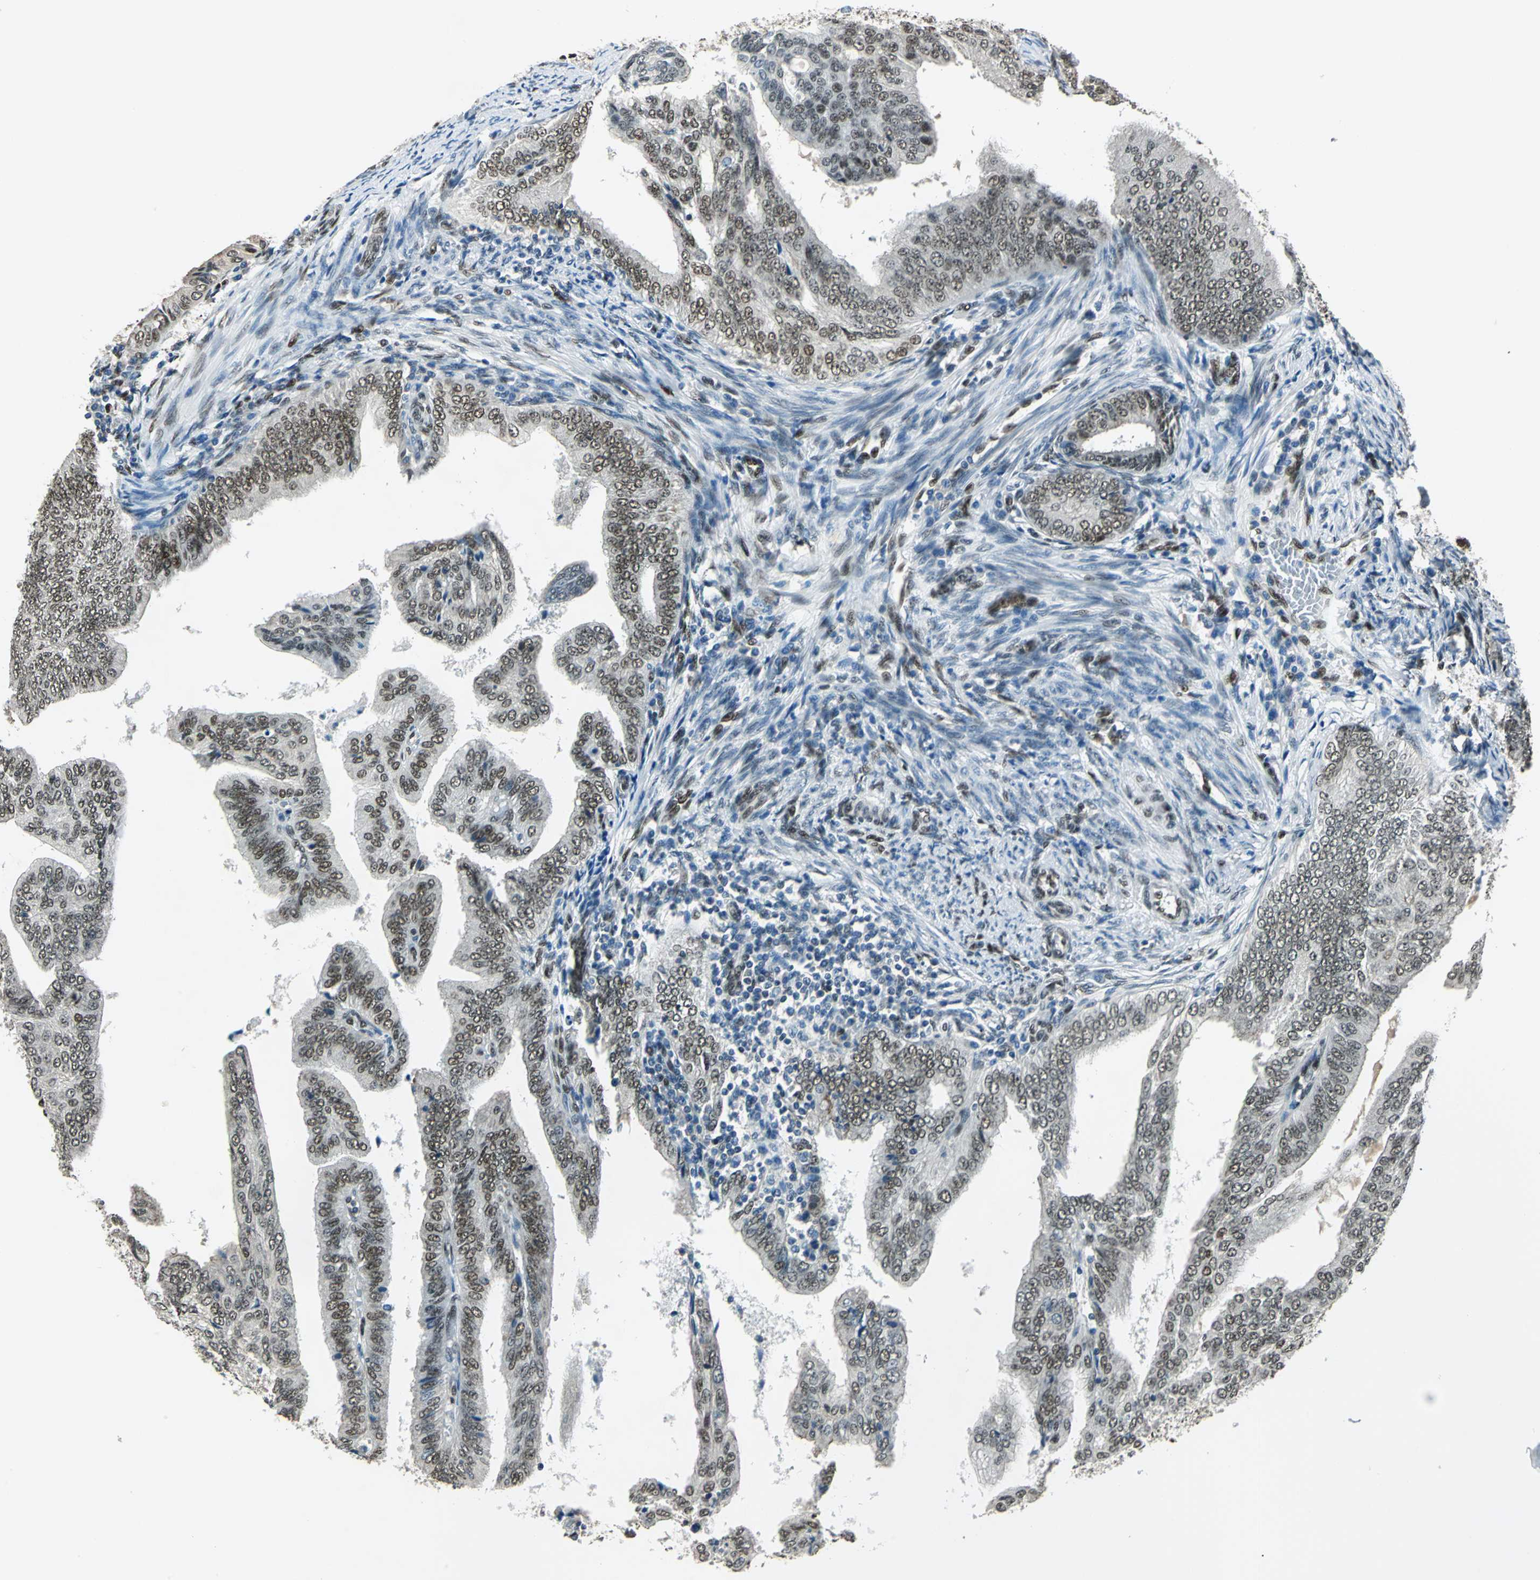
{"staining": {"intensity": "strong", "quantity": ">75%", "location": "nuclear"}, "tissue": "endometrial cancer", "cell_type": "Tumor cells", "image_type": "cancer", "snomed": [{"axis": "morphology", "description": "Adenocarcinoma, NOS"}, {"axis": "topography", "description": "Endometrium"}], "caption": "Tumor cells show high levels of strong nuclear positivity in approximately >75% of cells in adenocarcinoma (endometrial). (brown staining indicates protein expression, while blue staining denotes nuclei).", "gene": "NFIA", "patient": {"sex": "female", "age": 58}}